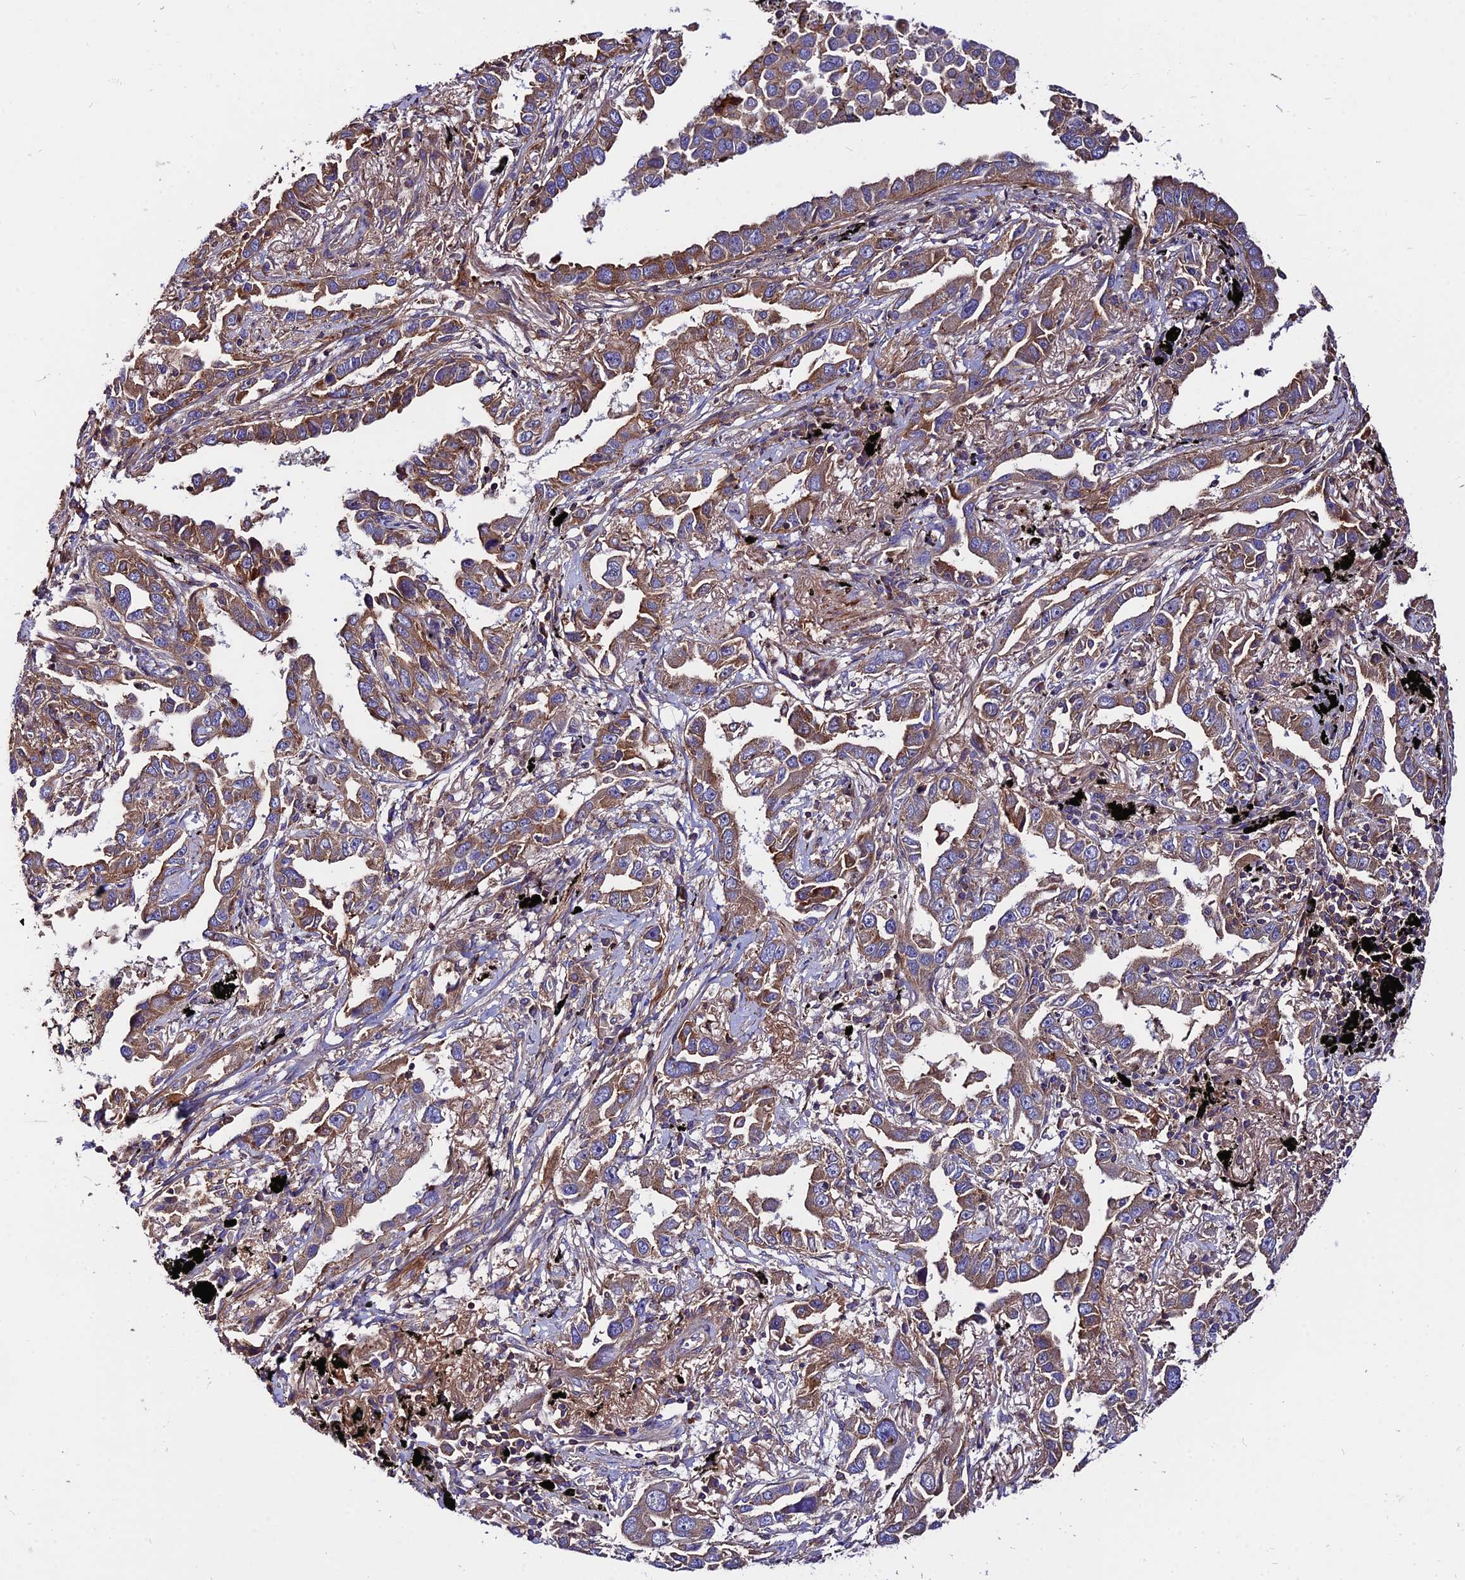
{"staining": {"intensity": "moderate", "quantity": ">75%", "location": "cytoplasmic/membranous"}, "tissue": "lung cancer", "cell_type": "Tumor cells", "image_type": "cancer", "snomed": [{"axis": "morphology", "description": "Adenocarcinoma, NOS"}, {"axis": "topography", "description": "Lung"}], "caption": "Human lung cancer (adenocarcinoma) stained with a brown dye exhibits moderate cytoplasmic/membranous positive staining in about >75% of tumor cells.", "gene": "PYM1", "patient": {"sex": "male", "age": 67}}